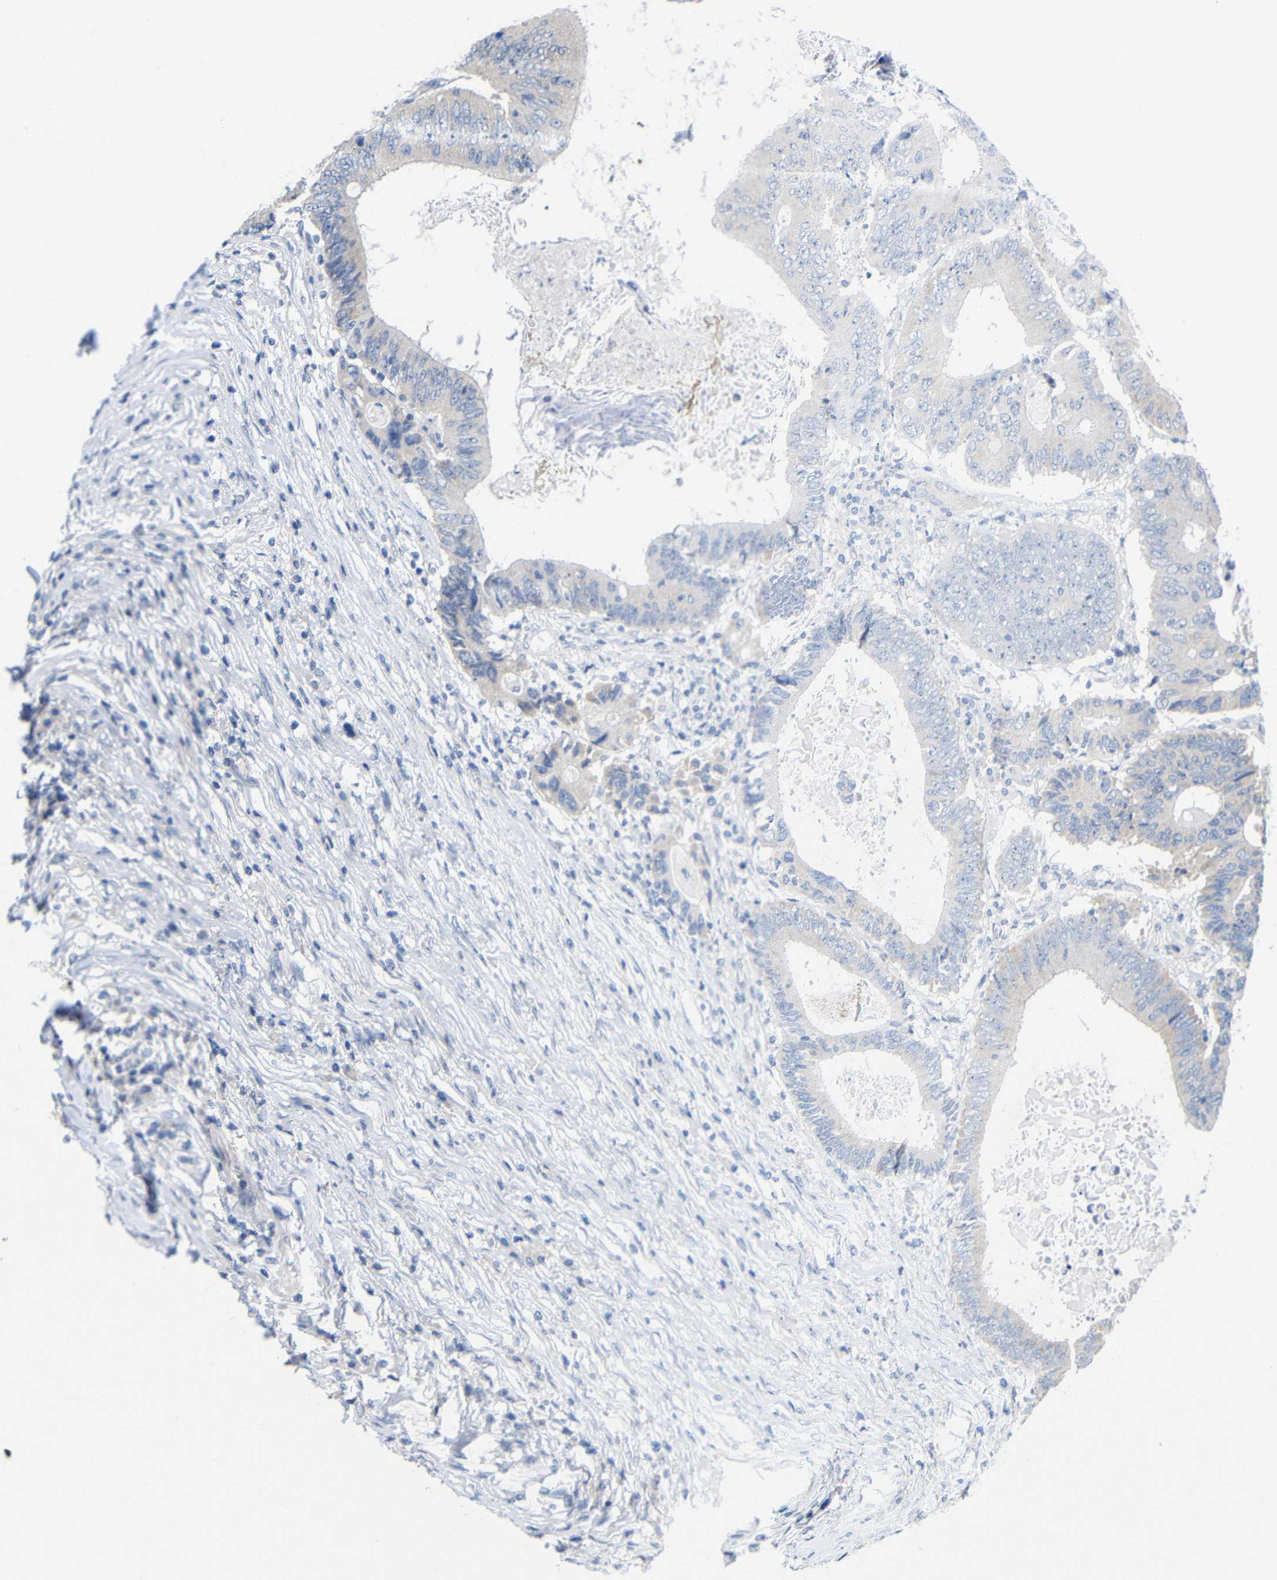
{"staining": {"intensity": "negative", "quantity": "none", "location": "none"}, "tissue": "colorectal cancer", "cell_type": "Tumor cells", "image_type": "cancer", "snomed": [{"axis": "morphology", "description": "Adenocarcinoma, NOS"}, {"axis": "topography", "description": "Colon"}], "caption": "Immunohistochemistry (IHC) micrograph of colorectal adenocarcinoma stained for a protein (brown), which demonstrates no positivity in tumor cells.", "gene": "CMTM1", "patient": {"sex": "female", "age": 78}}